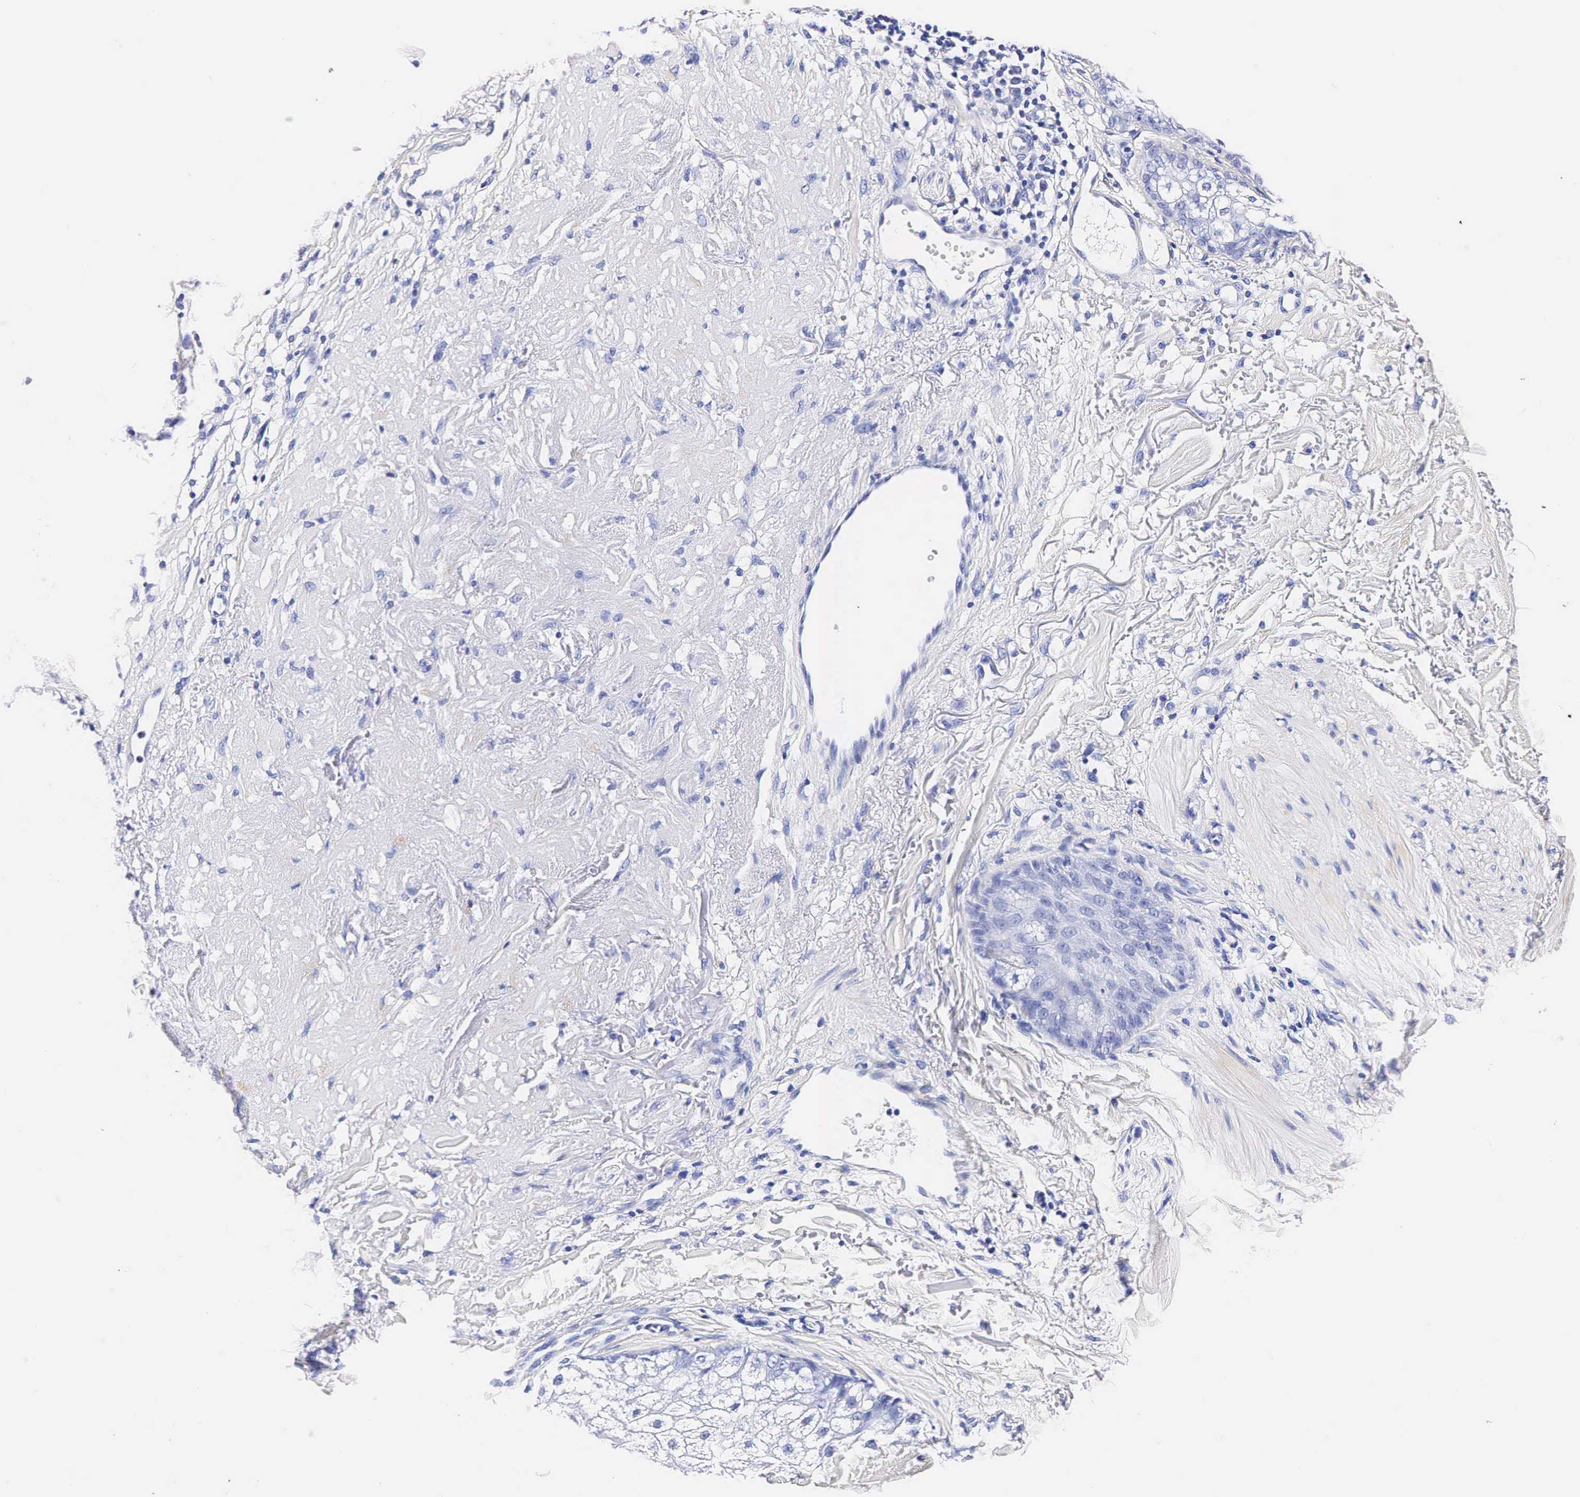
{"staining": {"intensity": "negative", "quantity": "none", "location": "none"}, "tissue": "skin cancer", "cell_type": "Tumor cells", "image_type": "cancer", "snomed": [{"axis": "morphology", "description": "Squamous cell carcinoma, NOS"}, {"axis": "topography", "description": "Skin"}], "caption": "An IHC photomicrograph of squamous cell carcinoma (skin) is shown. There is no staining in tumor cells of squamous cell carcinoma (skin).", "gene": "KLK3", "patient": {"sex": "male", "age": 77}}